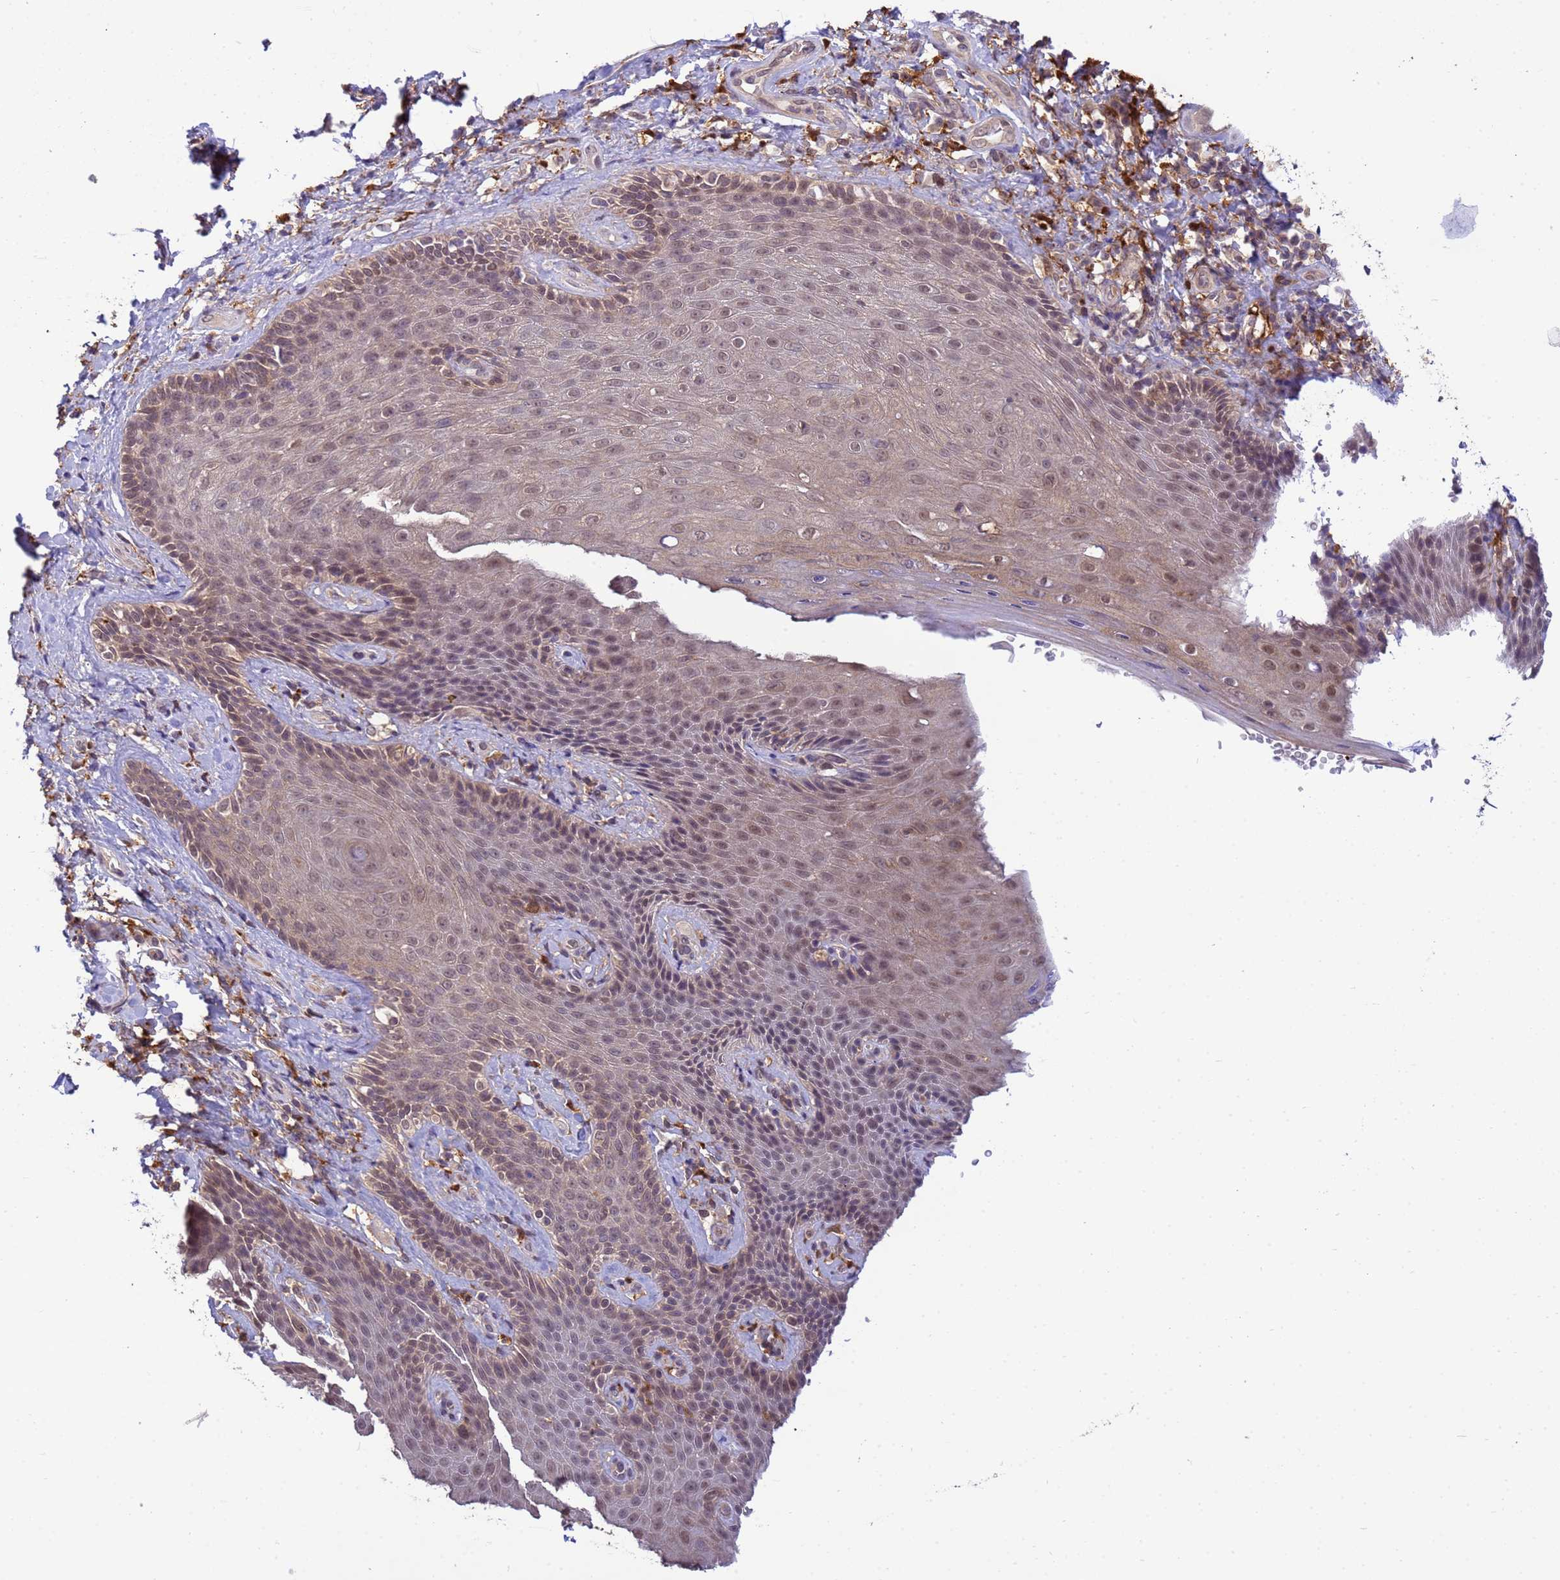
{"staining": {"intensity": "moderate", "quantity": "<25%", "location": "cytoplasmic/membranous,nuclear"}, "tissue": "skin", "cell_type": "Epidermal cells", "image_type": "normal", "snomed": [{"axis": "morphology", "description": "Normal tissue, NOS"}, {"axis": "topography", "description": "Anal"}], "caption": "IHC histopathology image of unremarkable skin: skin stained using IHC shows low levels of moderate protein expression localized specifically in the cytoplasmic/membranous,nuclear of epidermal cells, appearing as a cytoplasmic/membranous,nuclear brown color.", "gene": "NPEPPS", "patient": {"sex": "female", "age": 89}}